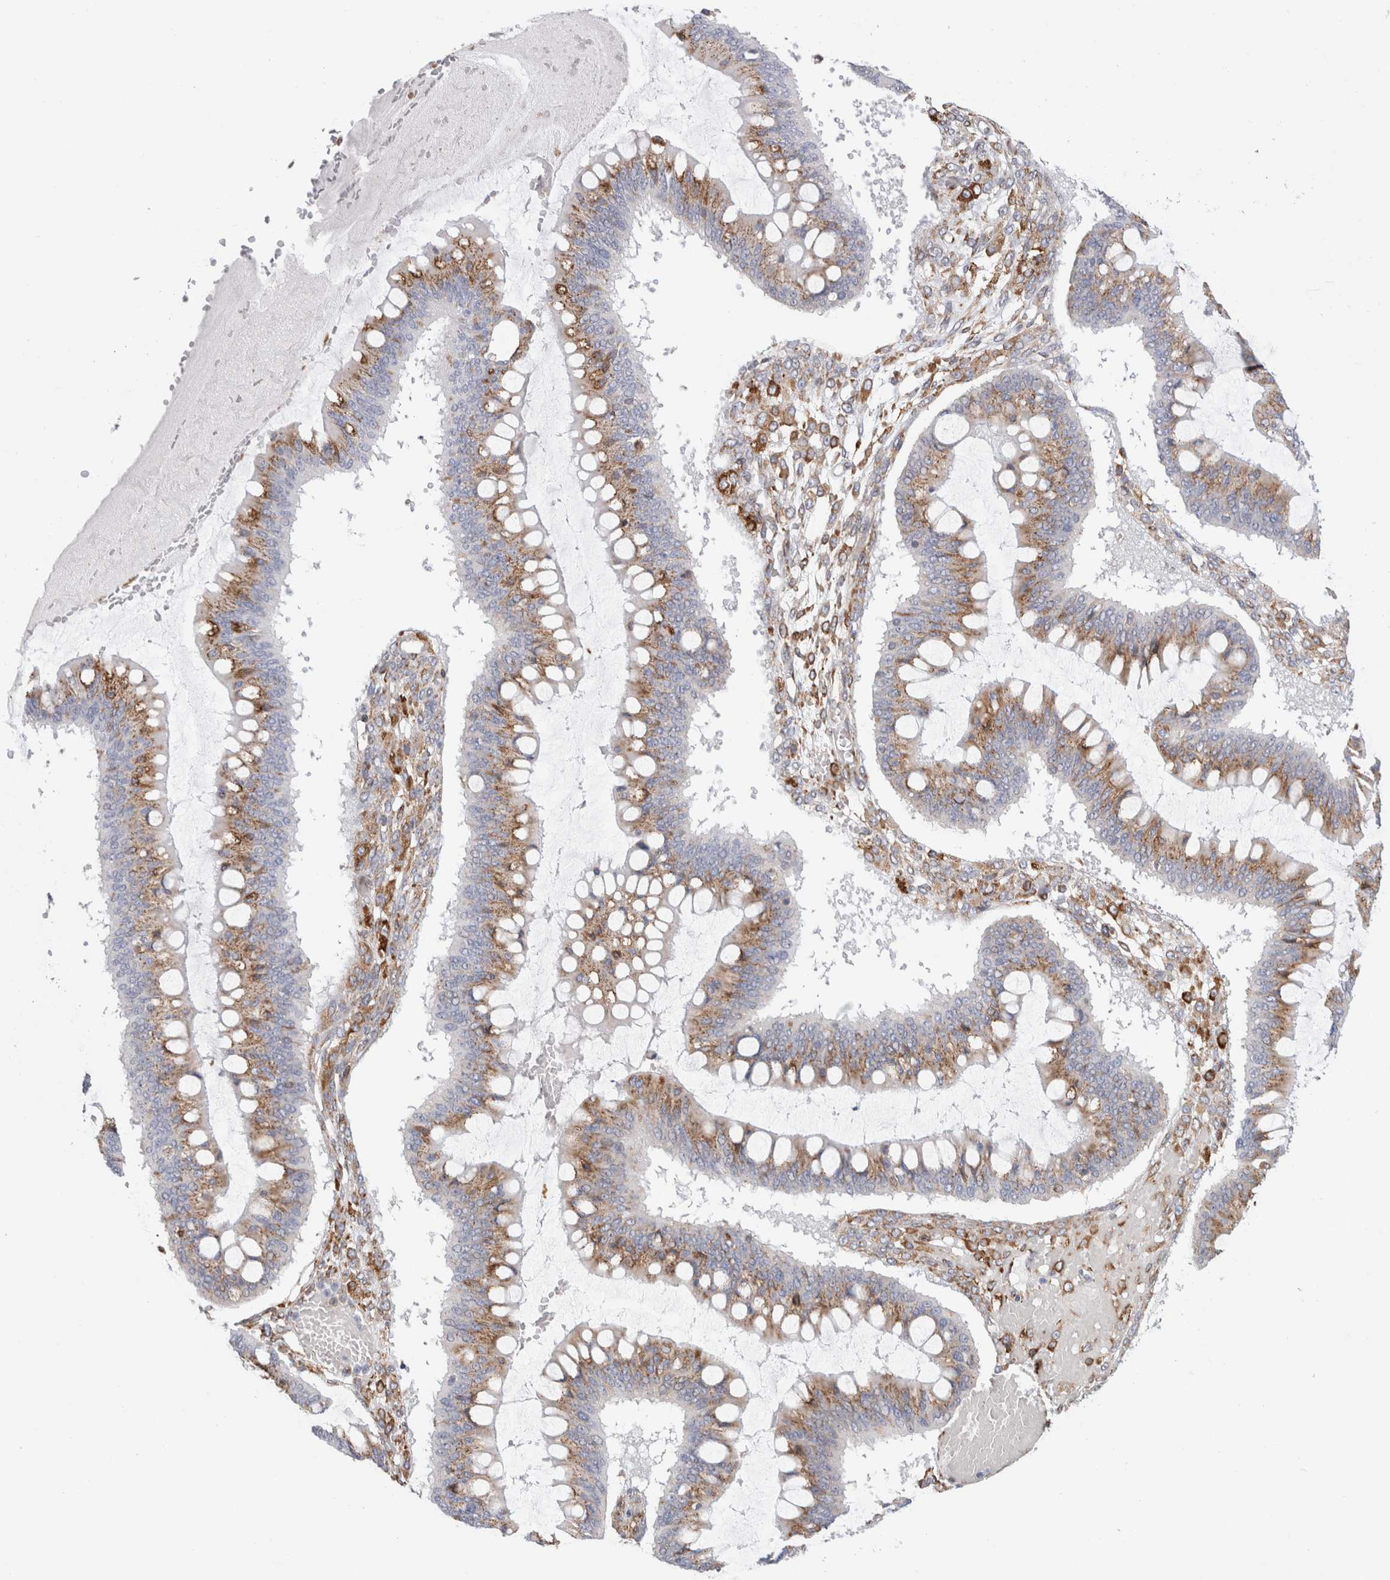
{"staining": {"intensity": "moderate", "quantity": ">75%", "location": "cytoplasmic/membranous"}, "tissue": "ovarian cancer", "cell_type": "Tumor cells", "image_type": "cancer", "snomed": [{"axis": "morphology", "description": "Cystadenocarcinoma, mucinous, NOS"}, {"axis": "topography", "description": "Ovary"}], "caption": "Immunohistochemistry (IHC) staining of ovarian cancer, which exhibits medium levels of moderate cytoplasmic/membranous positivity in approximately >75% of tumor cells indicating moderate cytoplasmic/membranous protein staining. The staining was performed using DAB (brown) for protein detection and nuclei were counterstained in hematoxylin (blue).", "gene": "MCFD2", "patient": {"sex": "female", "age": 73}}